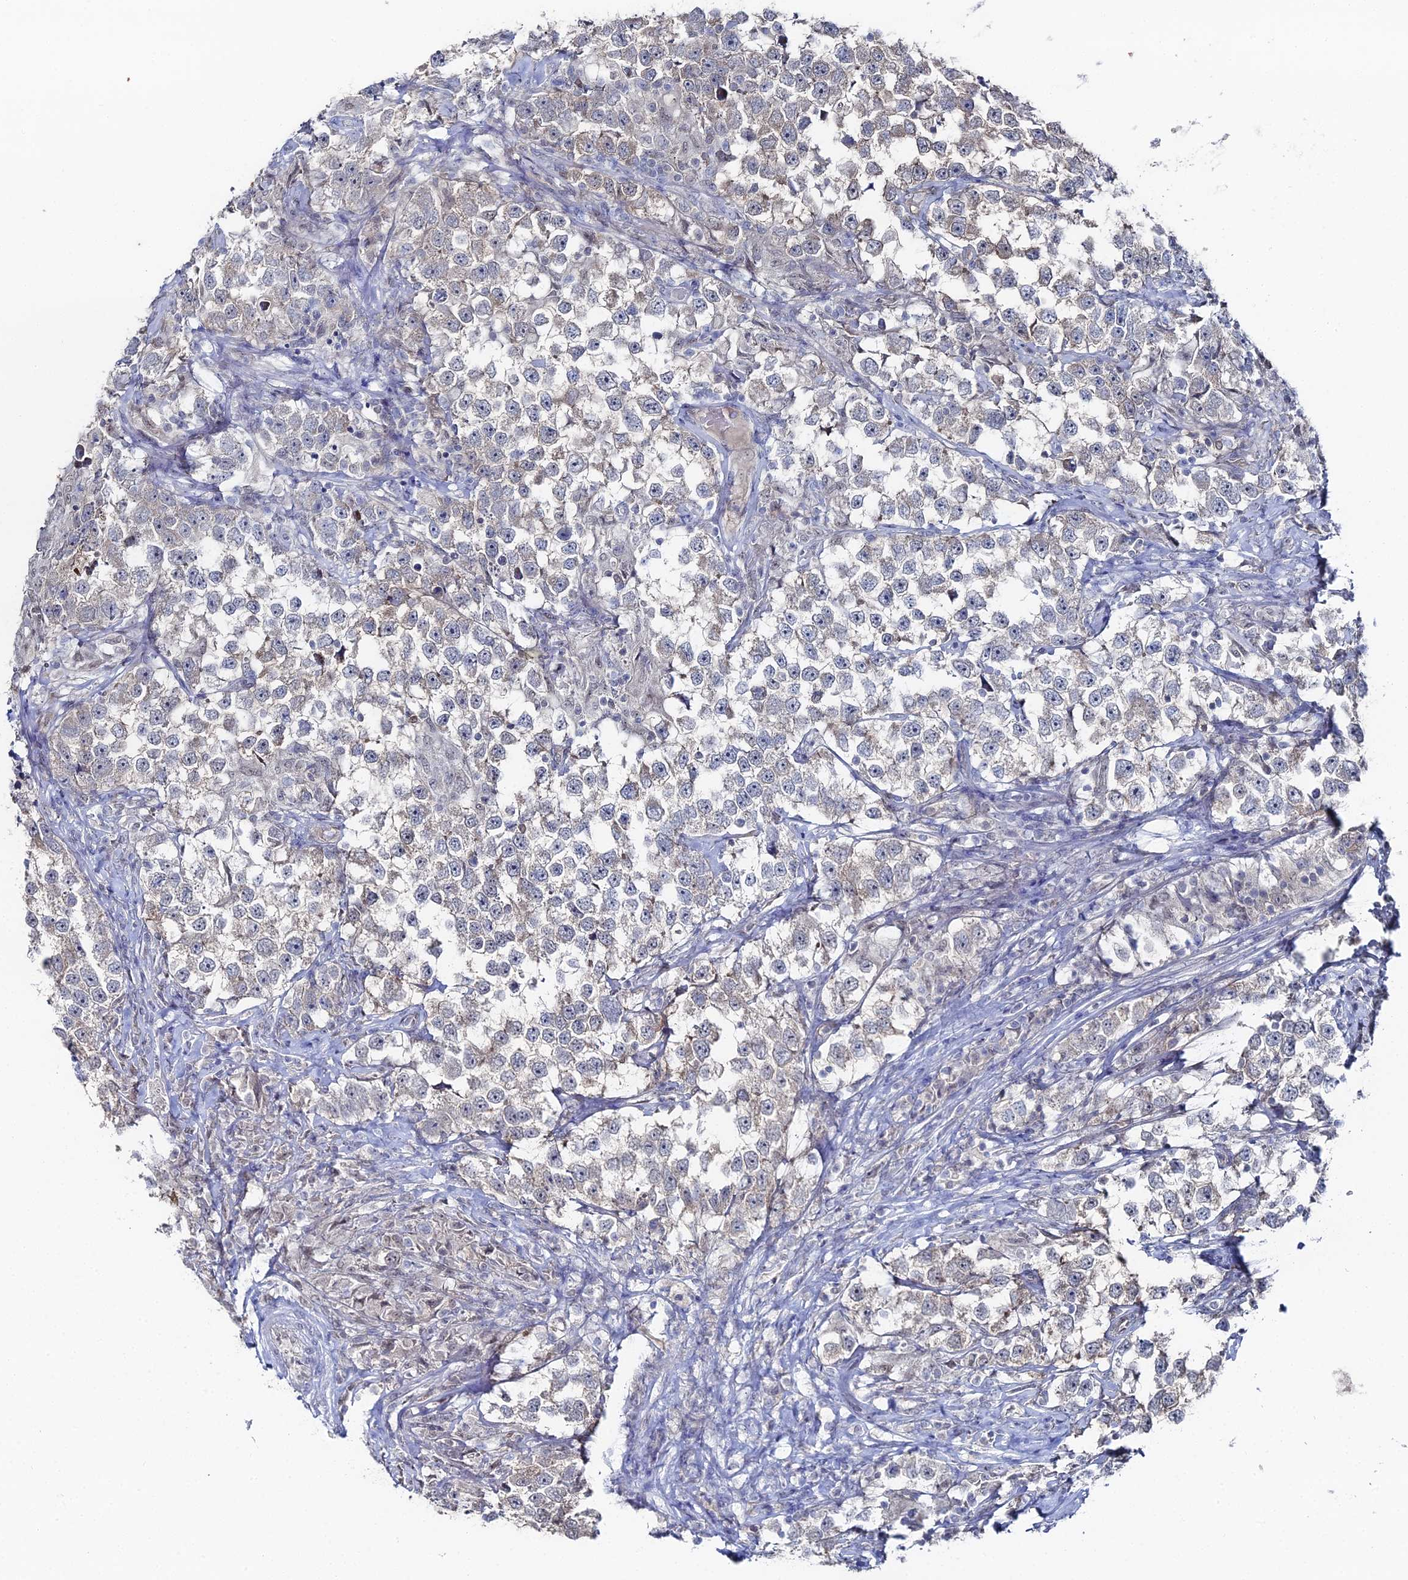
{"staining": {"intensity": "negative", "quantity": "none", "location": "none"}, "tissue": "testis cancer", "cell_type": "Tumor cells", "image_type": "cancer", "snomed": [{"axis": "morphology", "description": "Seminoma, NOS"}, {"axis": "topography", "description": "Testis"}], "caption": "DAB immunohistochemical staining of testis seminoma reveals no significant staining in tumor cells.", "gene": "THAP4", "patient": {"sex": "male", "age": 46}}